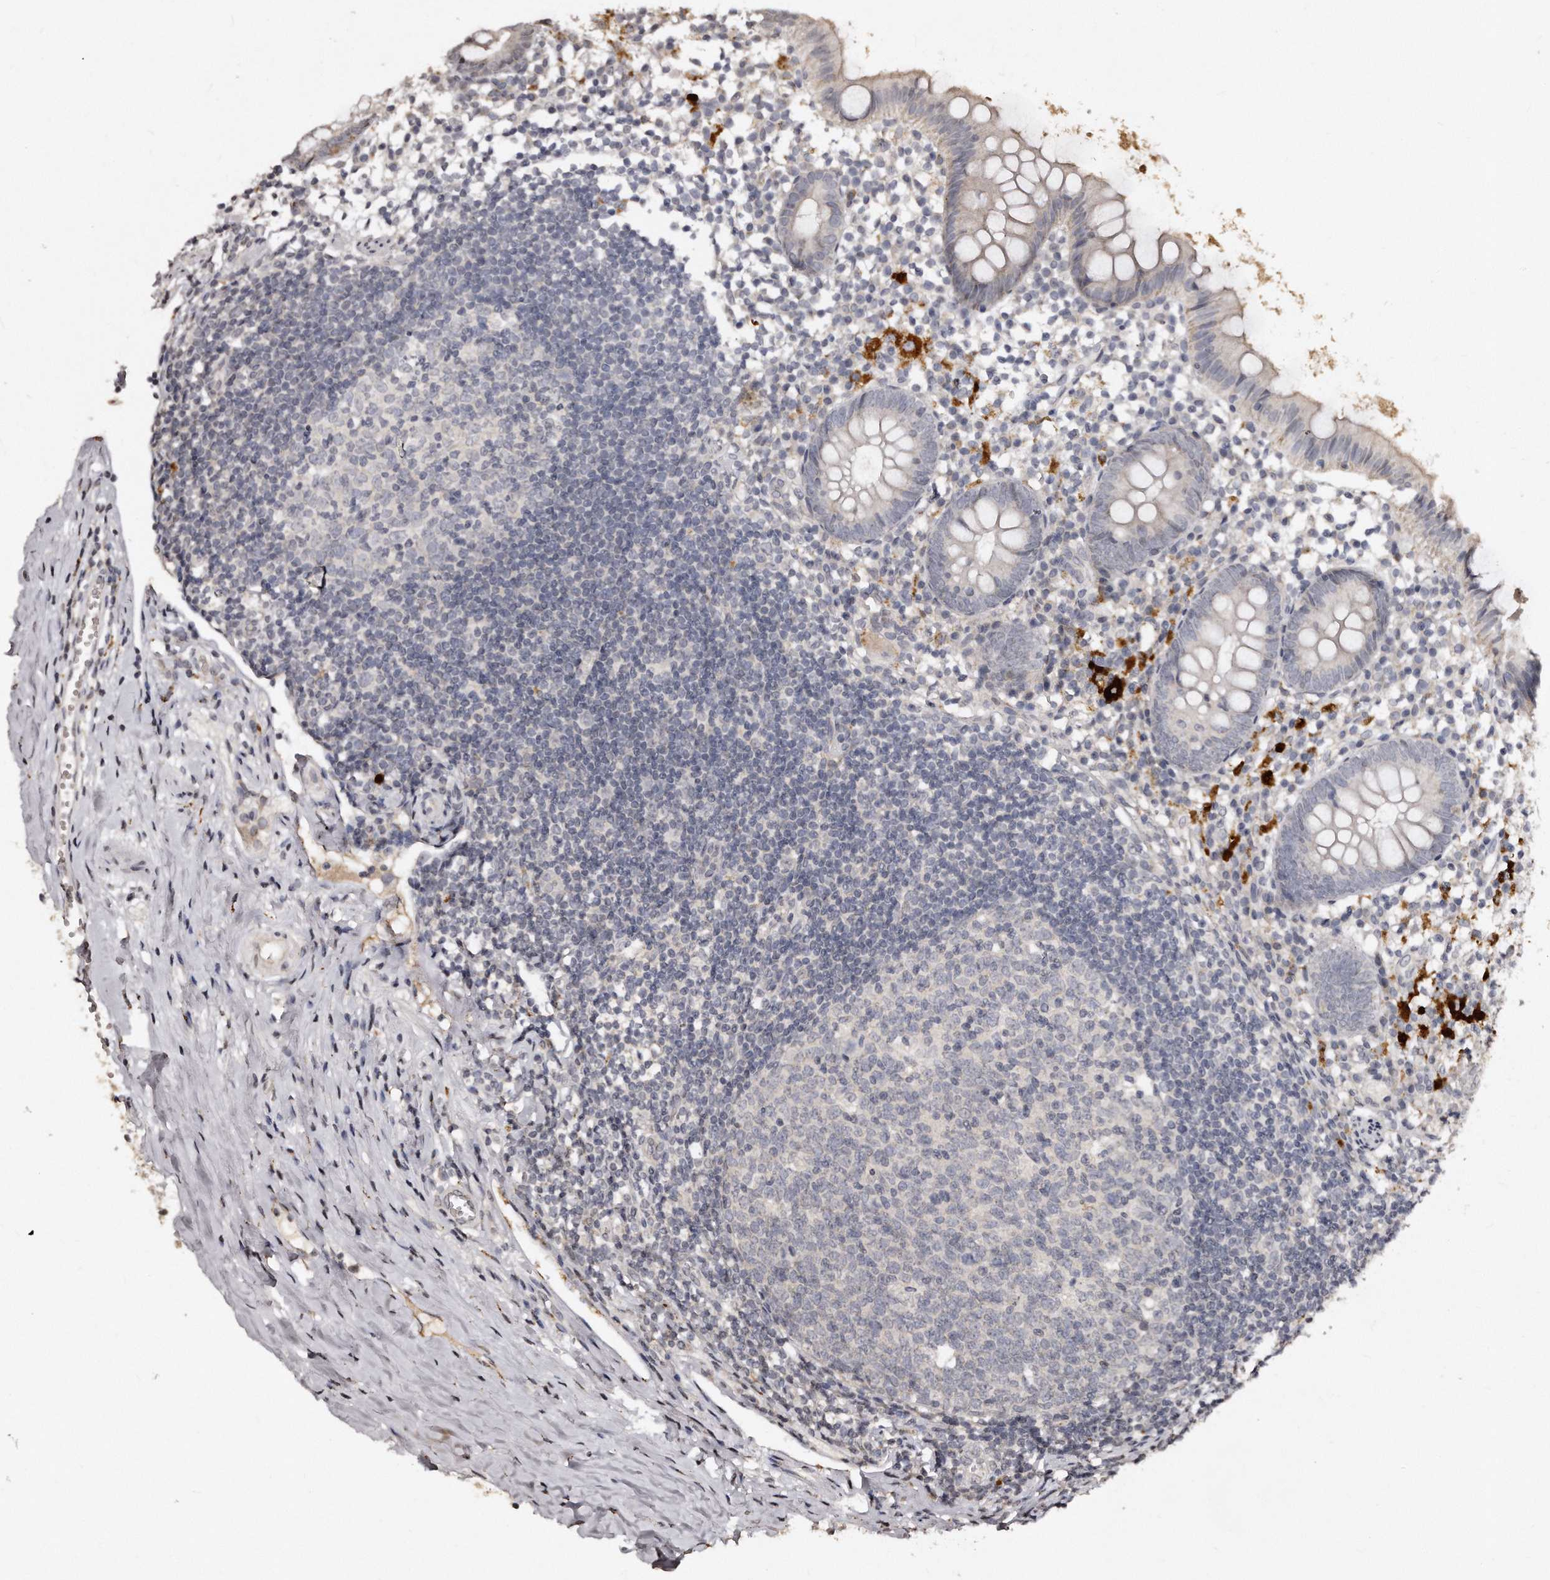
{"staining": {"intensity": "moderate", "quantity": "25%-75%", "location": "cytoplasmic/membranous"}, "tissue": "appendix", "cell_type": "Glandular cells", "image_type": "normal", "snomed": [{"axis": "morphology", "description": "Normal tissue, NOS"}, {"axis": "topography", "description": "Appendix"}], "caption": "The photomicrograph displays staining of unremarkable appendix, revealing moderate cytoplasmic/membranous protein positivity (brown color) within glandular cells. The protein is shown in brown color, while the nuclei are stained blue.", "gene": "TSHR", "patient": {"sex": "female", "age": 20}}